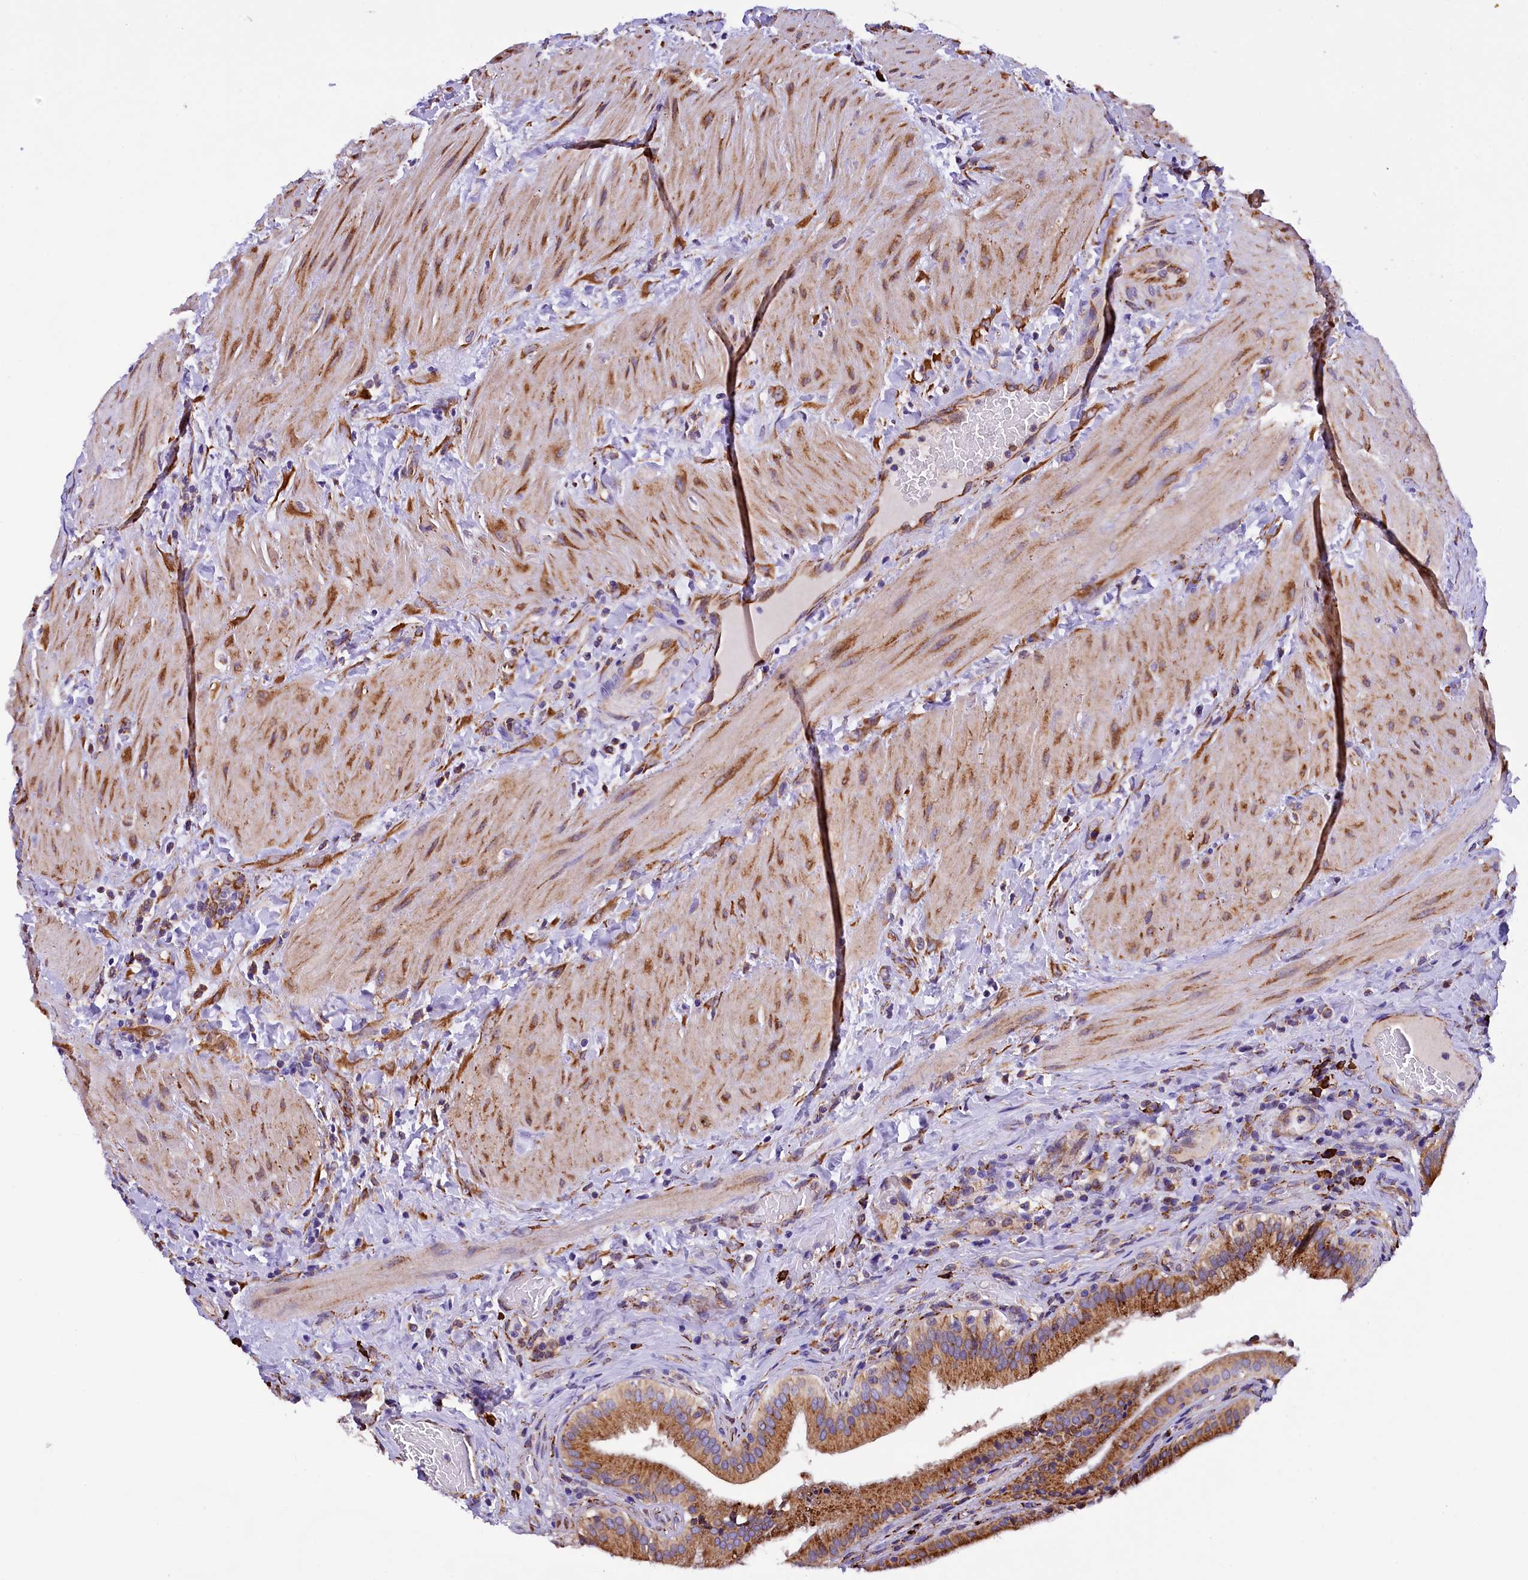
{"staining": {"intensity": "strong", "quantity": ">75%", "location": "cytoplasmic/membranous"}, "tissue": "gallbladder", "cell_type": "Glandular cells", "image_type": "normal", "snomed": [{"axis": "morphology", "description": "Normal tissue, NOS"}, {"axis": "topography", "description": "Gallbladder"}], "caption": "High-power microscopy captured an IHC photomicrograph of normal gallbladder, revealing strong cytoplasmic/membranous positivity in approximately >75% of glandular cells.", "gene": "CAPS2", "patient": {"sex": "male", "age": 24}}